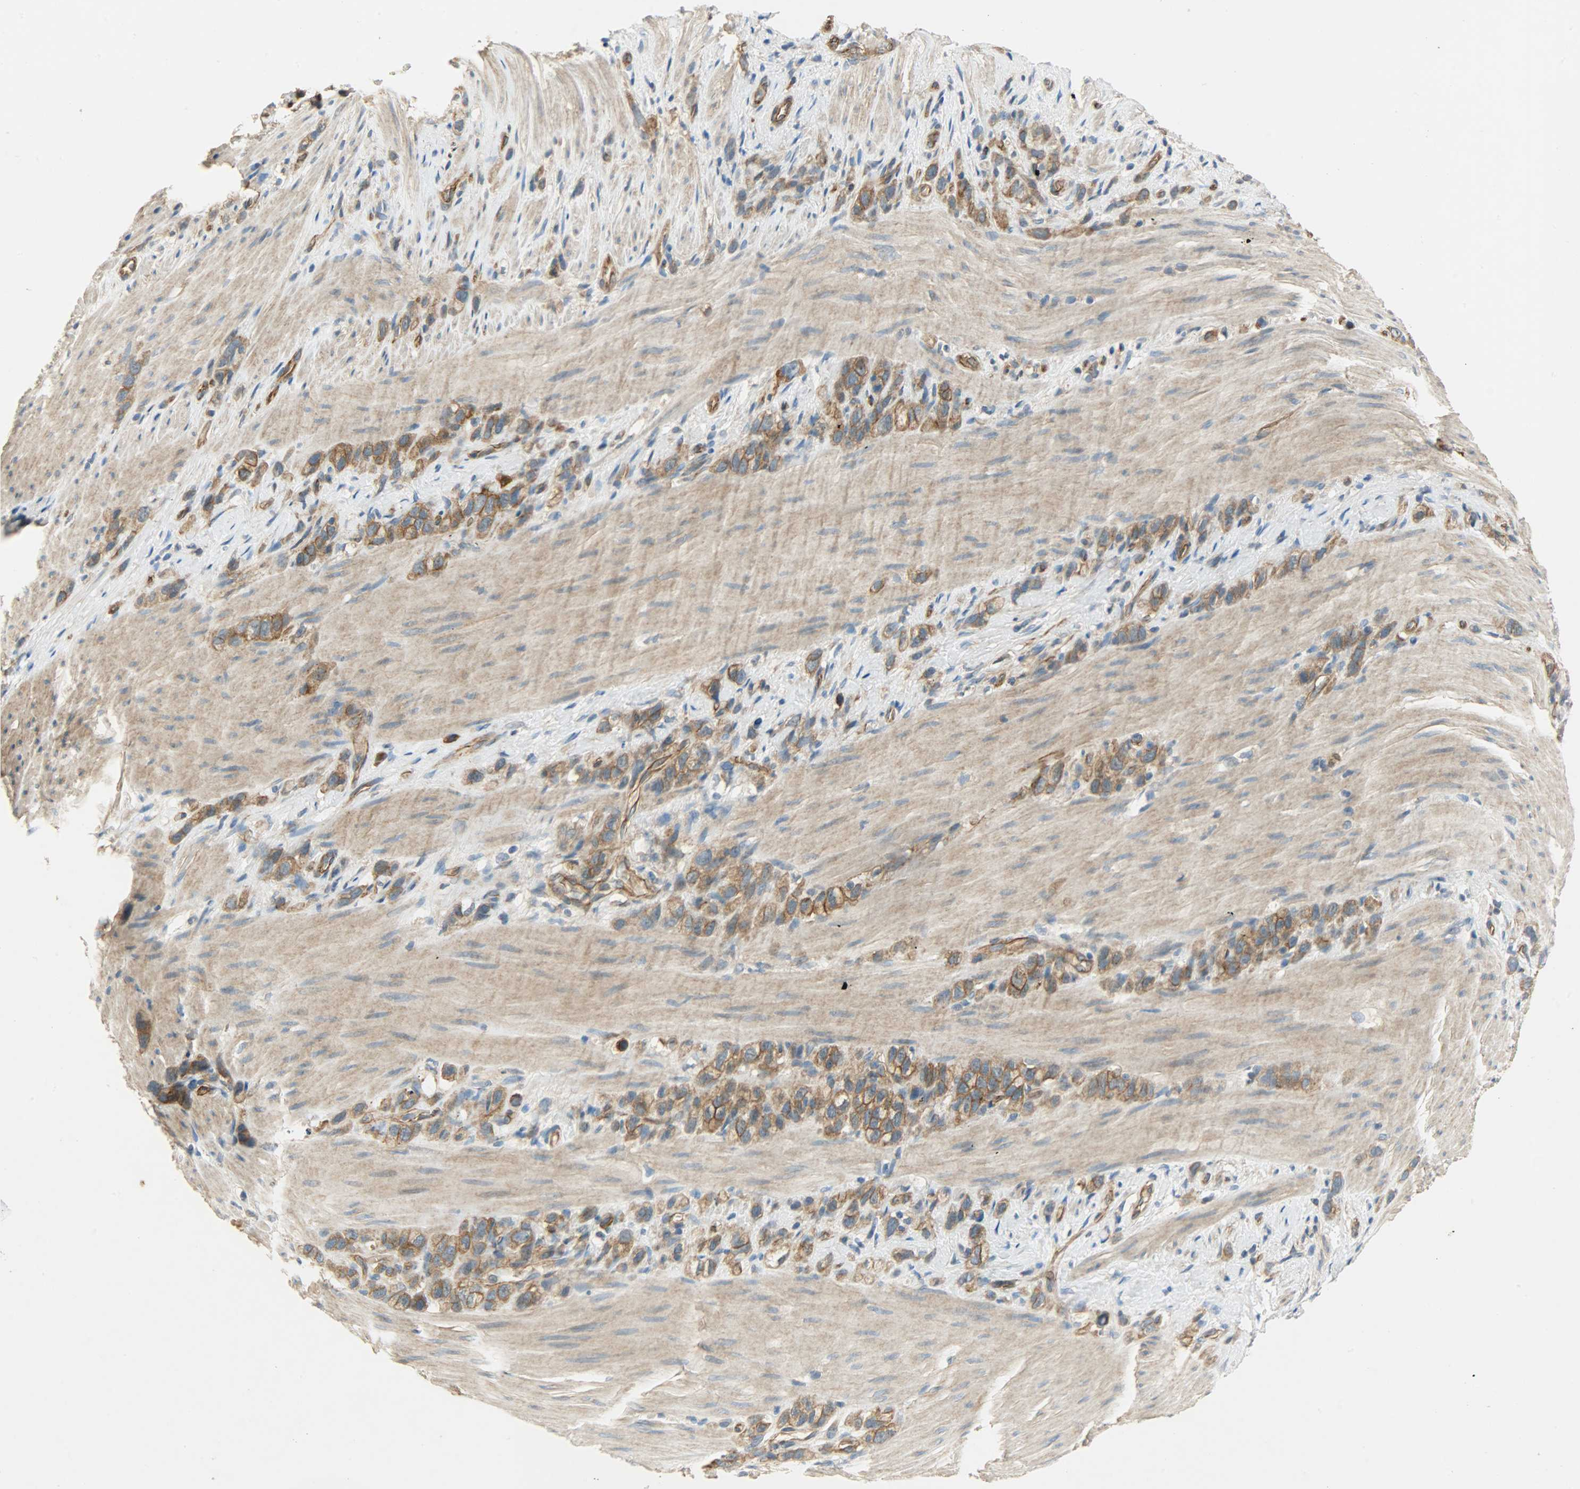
{"staining": {"intensity": "moderate", "quantity": ">75%", "location": "cytoplasmic/membranous"}, "tissue": "stomach cancer", "cell_type": "Tumor cells", "image_type": "cancer", "snomed": [{"axis": "morphology", "description": "Normal tissue, NOS"}, {"axis": "morphology", "description": "Adenocarcinoma, NOS"}, {"axis": "morphology", "description": "Adenocarcinoma, High grade"}, {"axis": "topography", "description": "Stomach, upper"}, {"axis": "topography", "description": "Stomach"}], "caption": "IHC of stomach cancer (adenocarcinoma) displays medium levels of moderate cytoplasmic/membranous staining in about >75% of tumor cells.", "gene": "KIAA1217", "patient": {"sex": "female", "age": 65}}